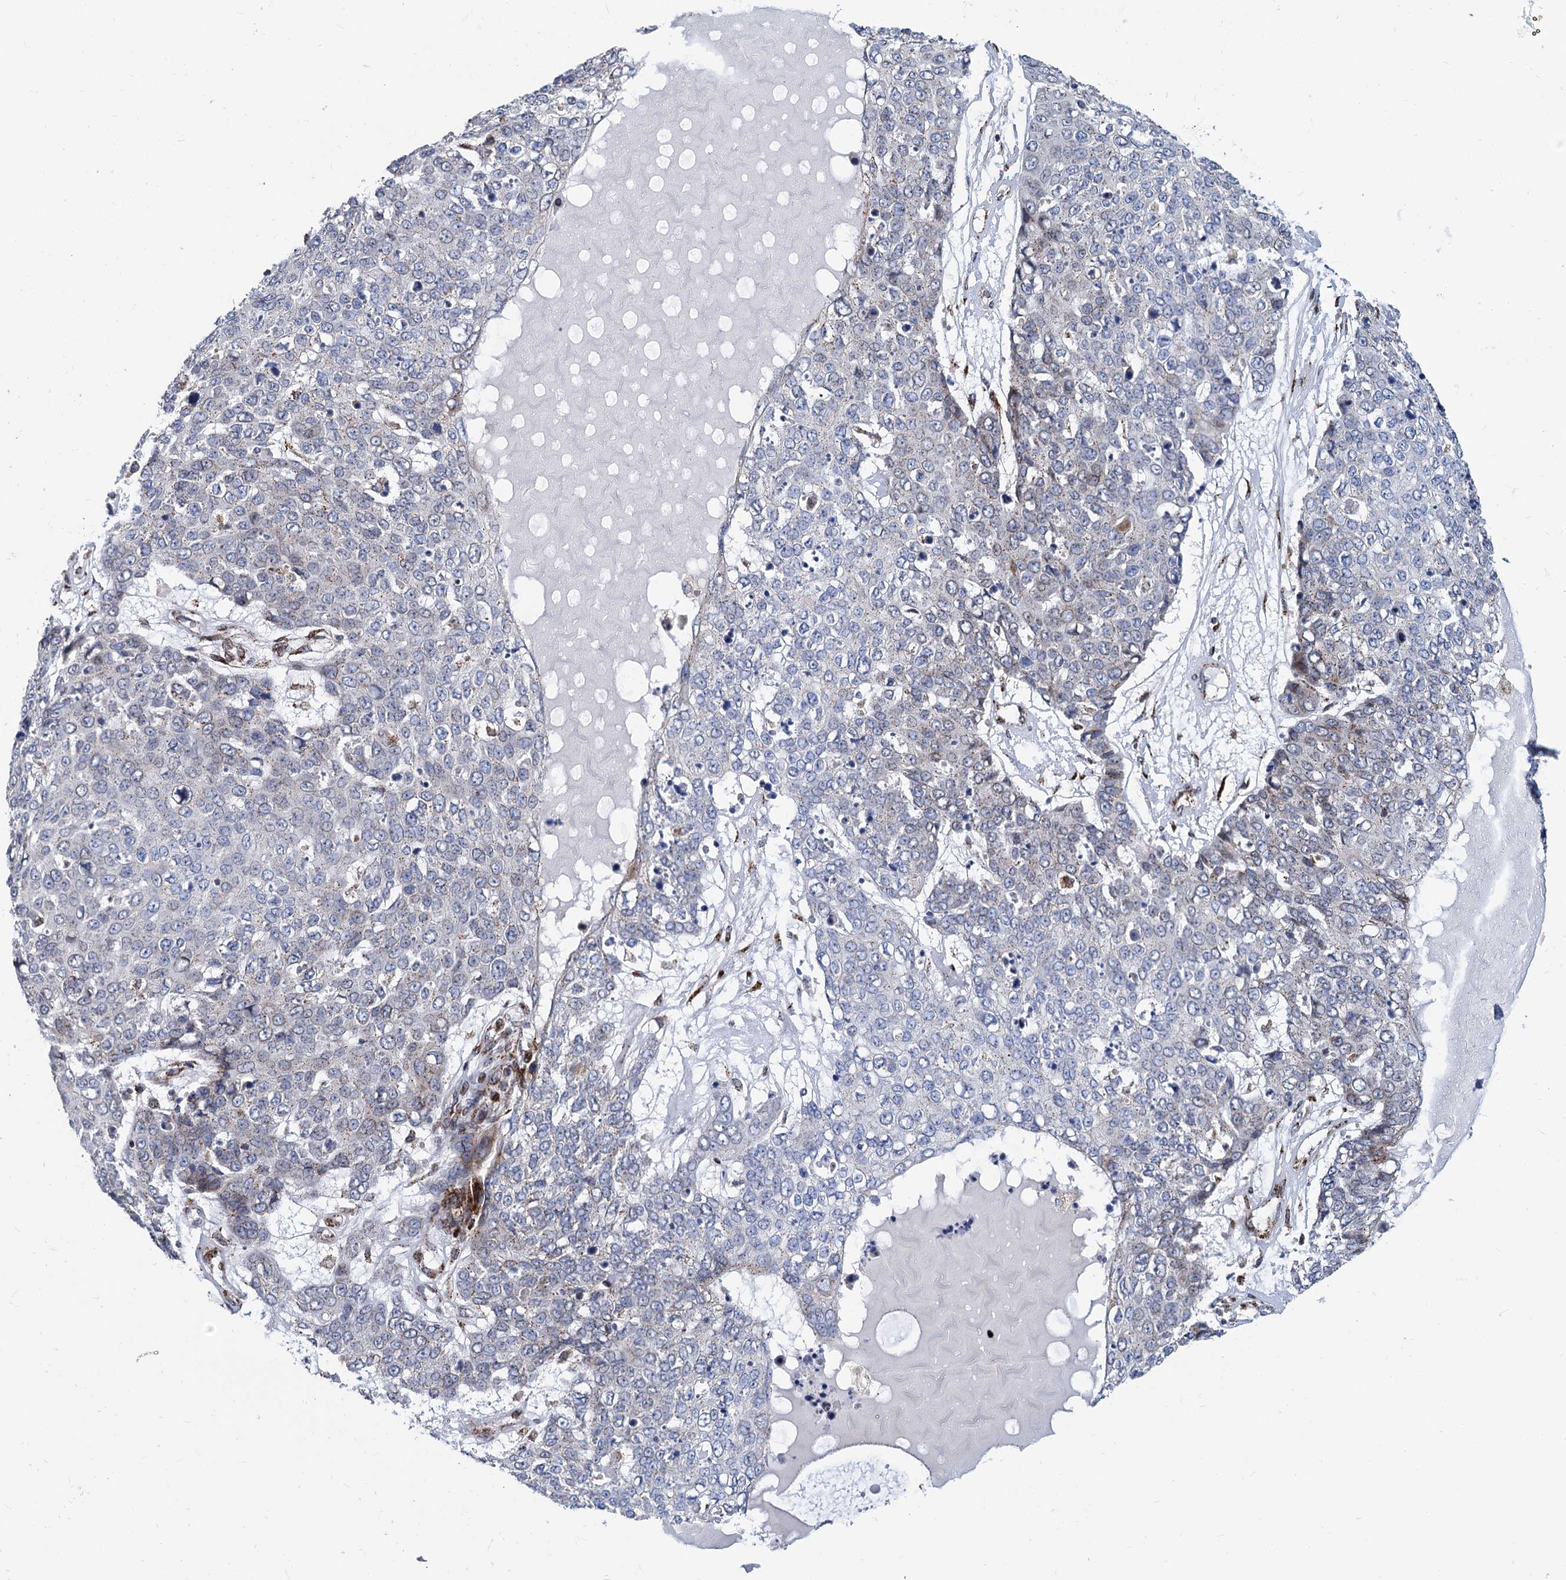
{"staining": {"intensity": "negative", "quantity": "none", "location": "none"}, "tissue": "skin cancer", "cell_type": "Tumor cells", "image_type": "cancer", "snomed": [{"axis": "morphology", "description": "Squamous cell carcinoma, NOS"}, {"axis": "topography", "description": "Skin"}], "caption": "Human skin cancer (squamous cell carcinoma) stained for a protein using IHC reveals no positivity in tumor cells.", "gene": "SUPT20H", "patient": {"sex": "female", "age": 44}}